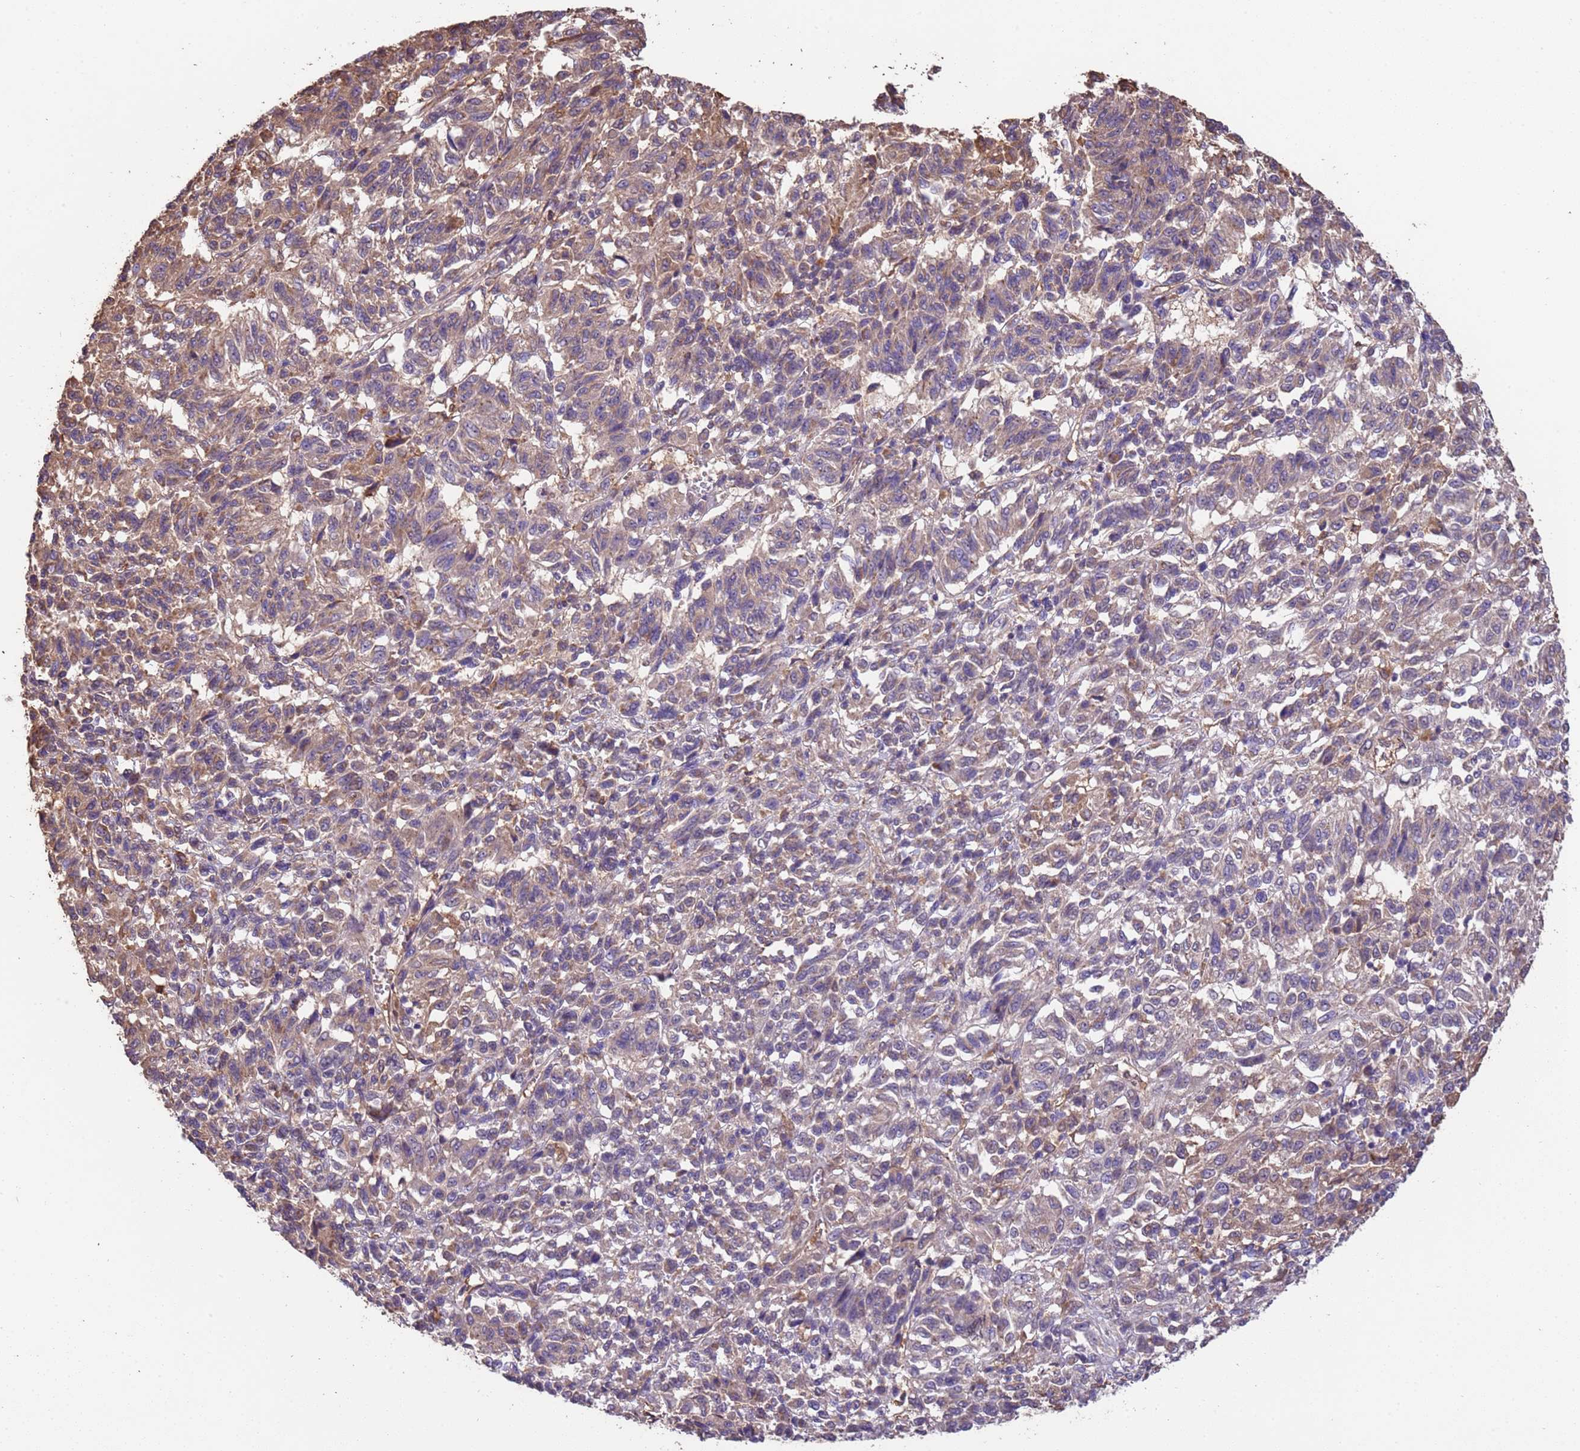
{"staining": {"intensity": "weak", "quantity": ">75%", "location": "cytoplasmic/membranous"}, "tissue": "melanoma", "cell_type": "Tumor cells", "image_type": "cancer", "snomed": [{"axis": "morphology", "description": "Malignant melanoma, Metastatic site"}, {"axis": "topography", "description": "Lung"}], "caption": "Approximately >75% of tumor cells in malignant melanoma (metastatic site) show weak cytoplasmic/membranous protein expression as visualized by brown immunohistochemical staining.", "gene": "NPHP1", "patient": {"sex": "male", "age": 64}}